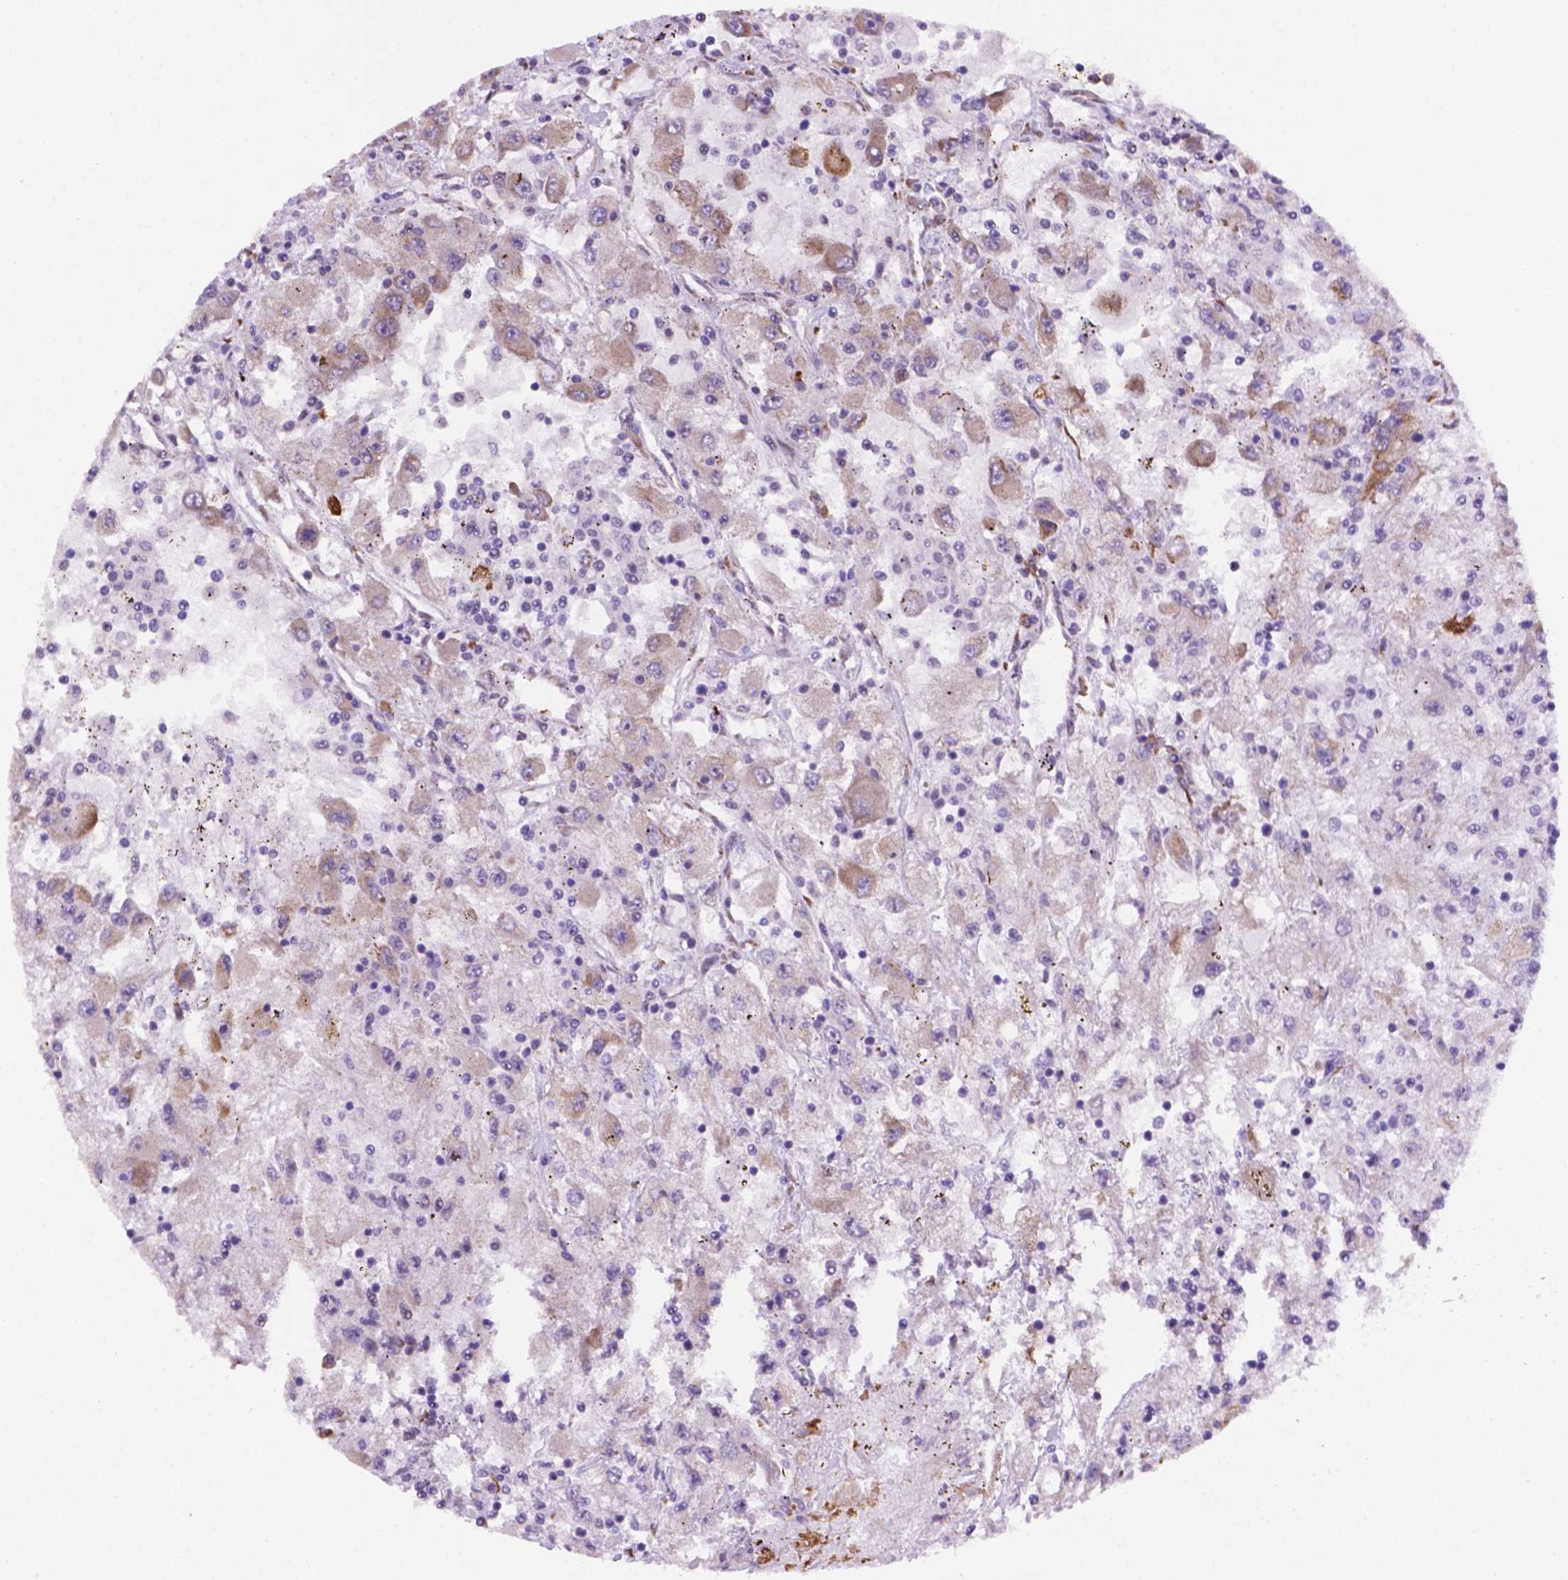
{"staining": {"intensity": "weak", "quantity": "<25%", "location": "cytoplasmic/membranous"}, "tissue": "renal cancer", "cell_type": "Tumor cells", "image_type": "cancer", "snomed": [{"axis": "morphology", "description": "Adenocarcinoma, NOS"}, {"axis": "topography", "description": "Kidney"}], "caption": "A high-resolution image shows IHC staining of renal cancer, which exhibits no significant staining in tumor cells.", "gene": "FNIP1", "patient": {"sex": "female", "age": 67}}